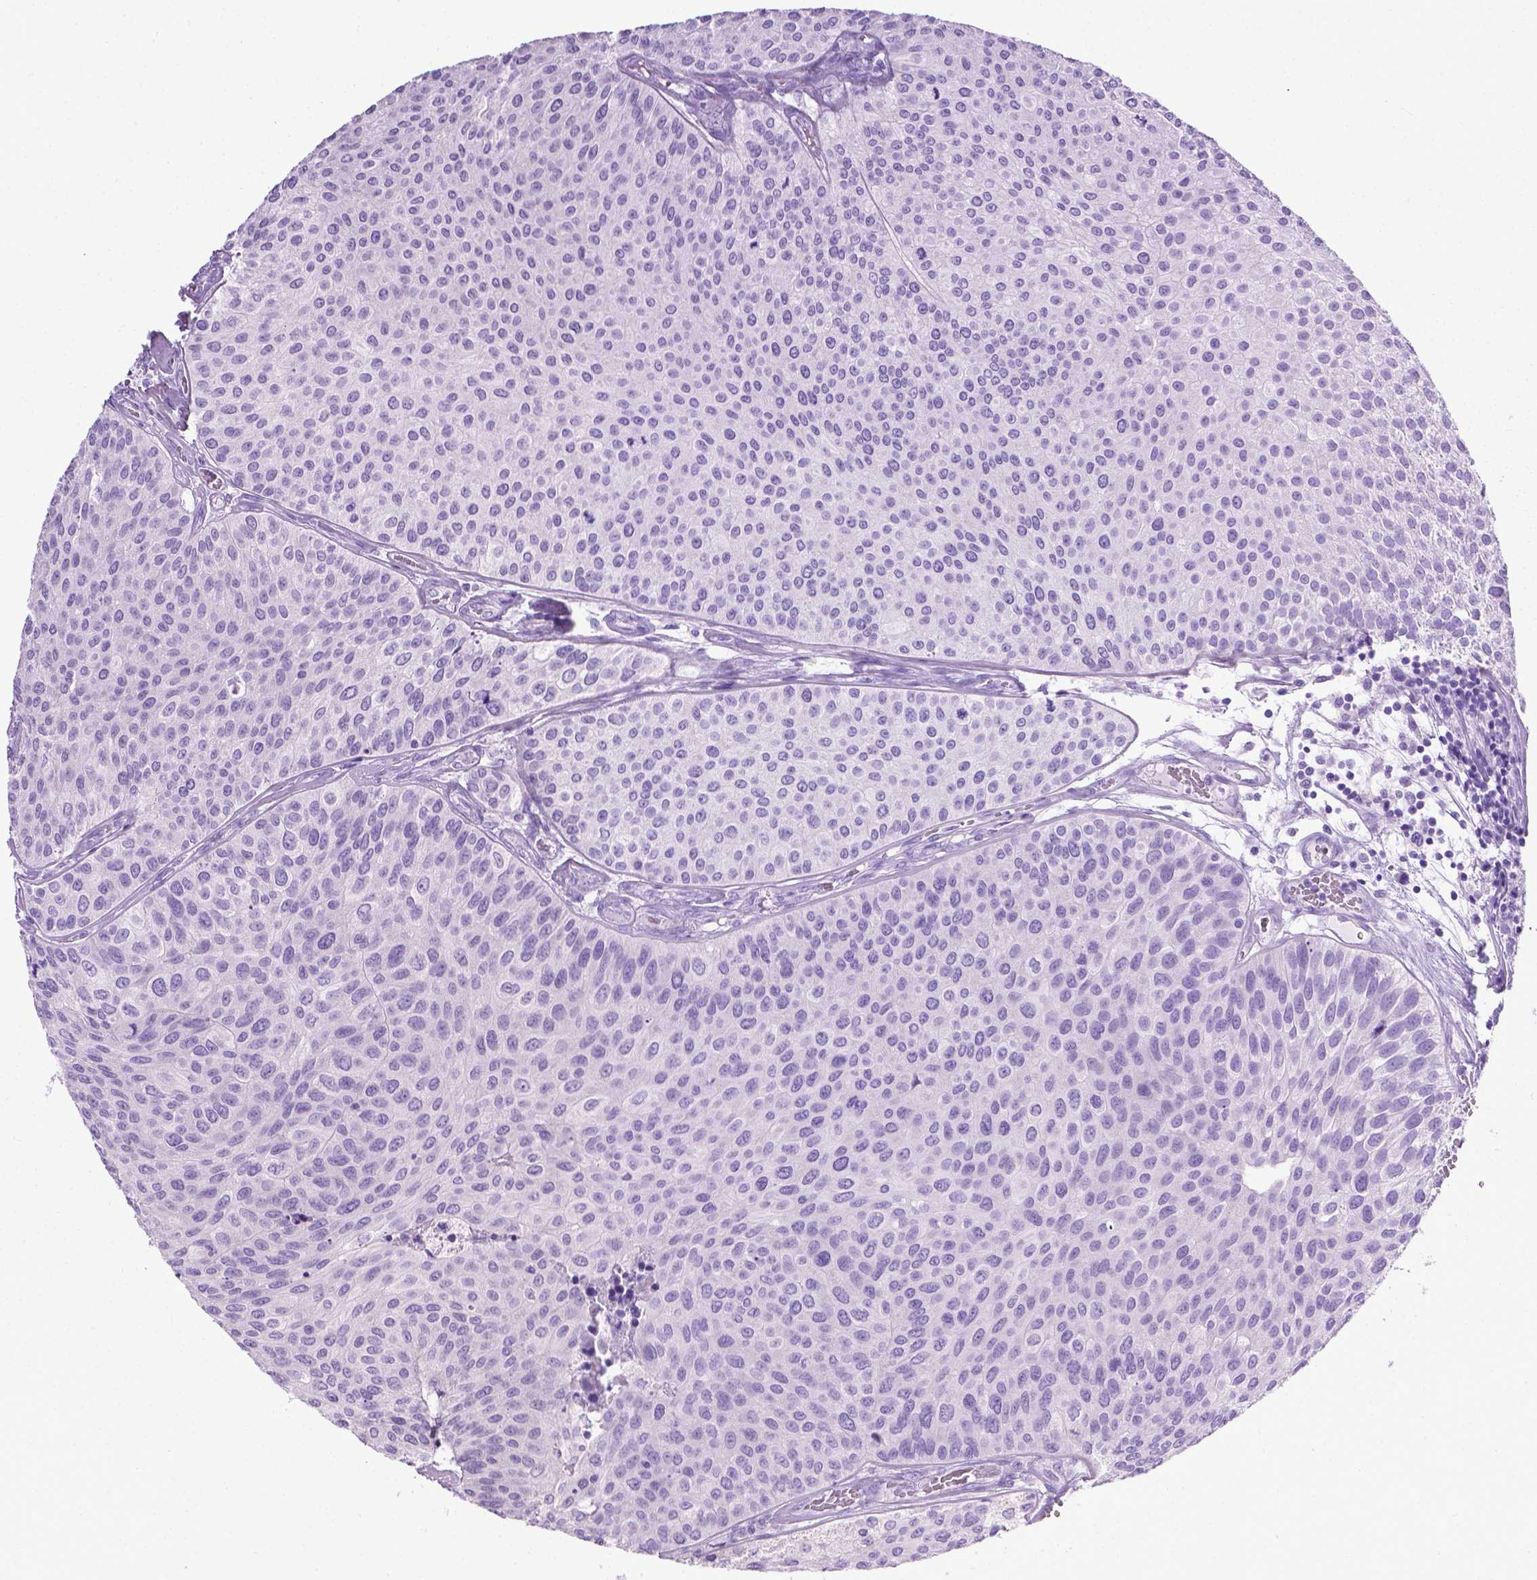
{"staining": {"intensity": "negative", "quantity": "none", "location": "none"}, "tissue": "urothelial cancer", "cell_type": "Tumor cells", "image_type": "cancer", "snomed": [{"axis": "morphology", "description": "Urothelial carcinoma, Low grade"}, {"axis": "topography", "description": "Urinary bladder"}], "caption": "Human low-grade urothelial carcinoma stained for a protein using IHC reveals no expression in tumor cells.", "gene": "LELP1", "patient": {"sex": "female", "age": 87}}